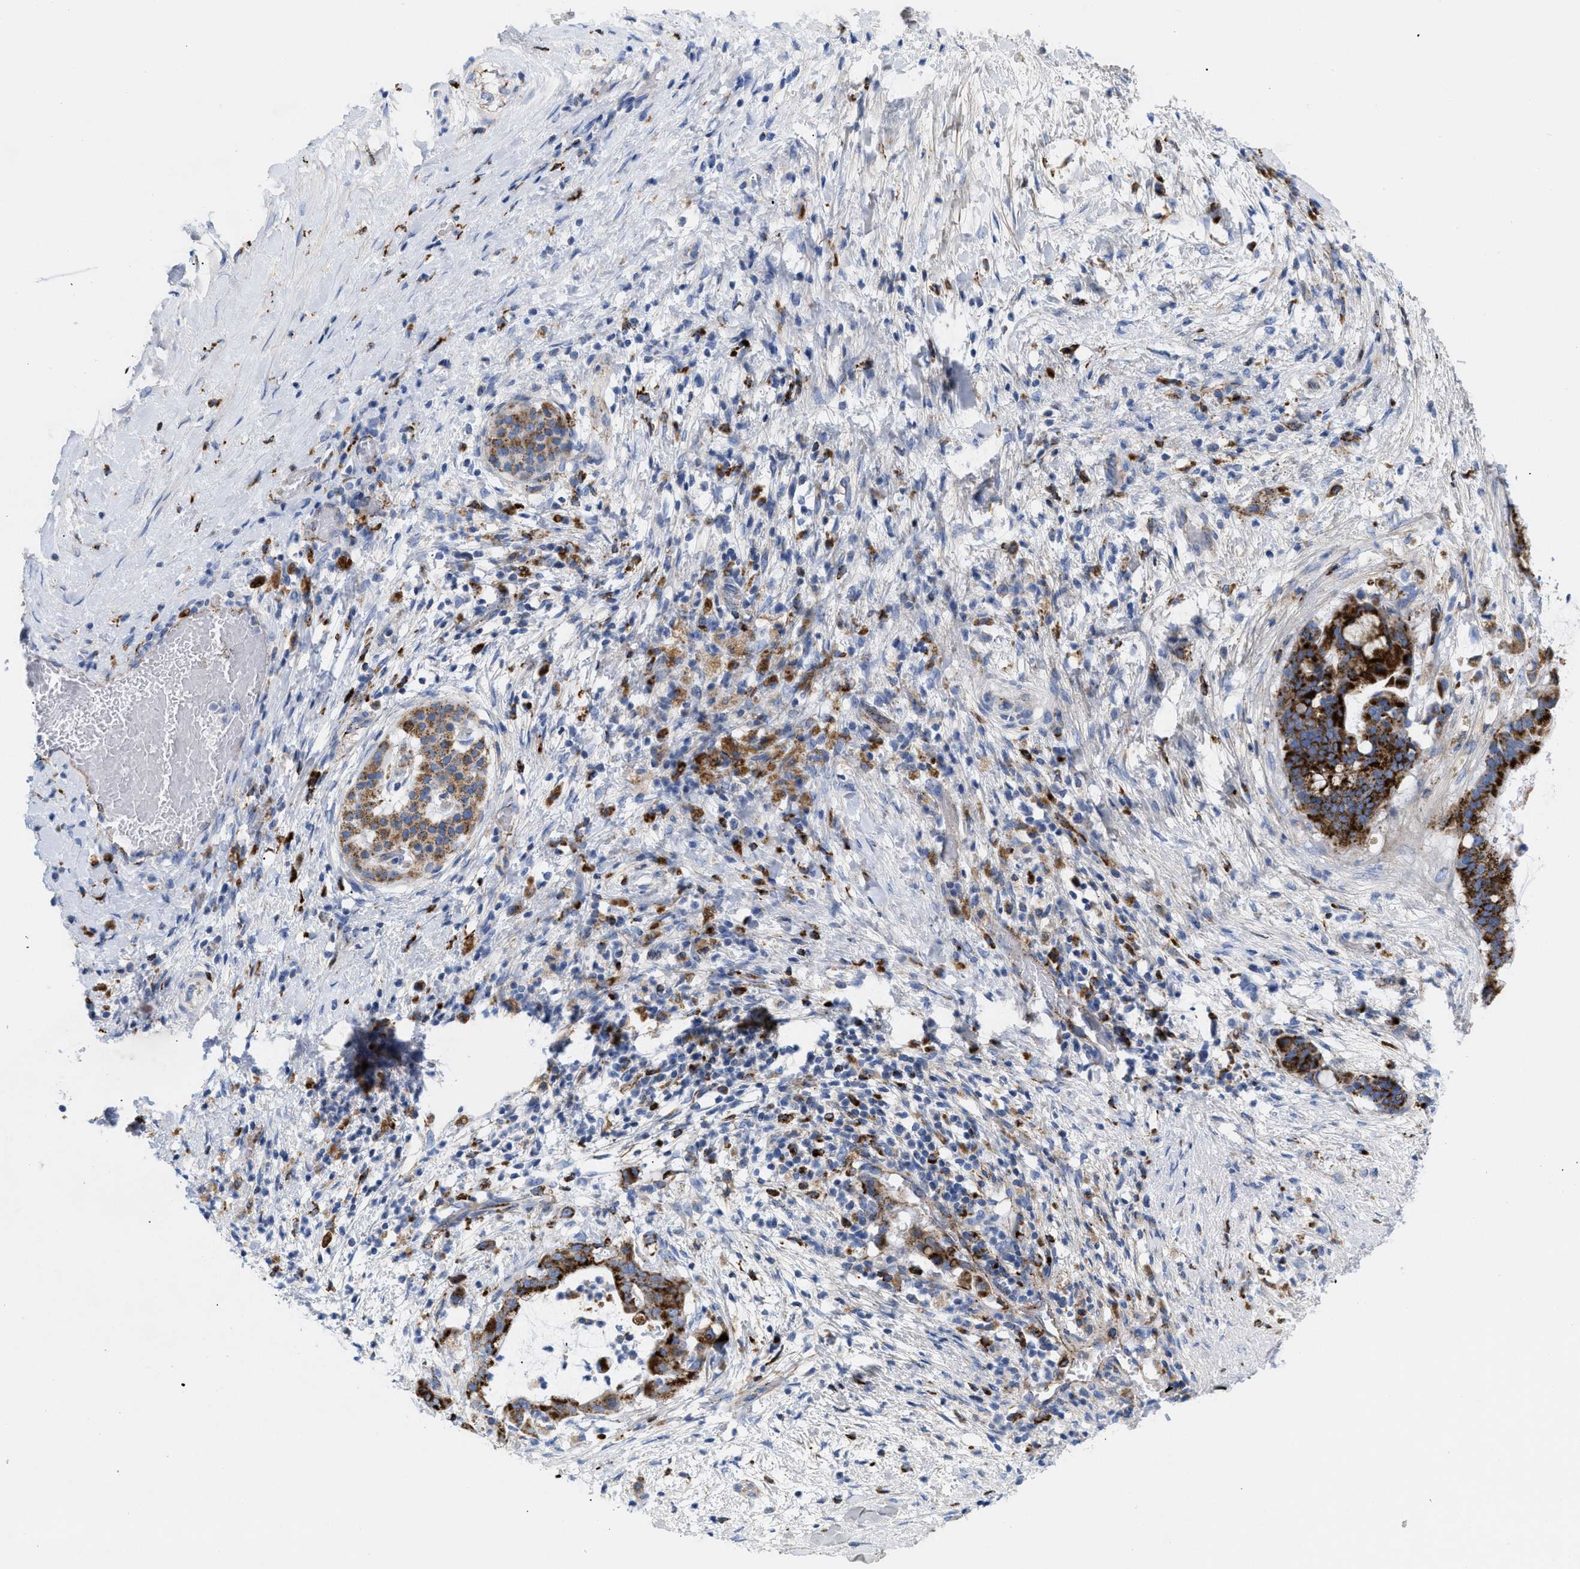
{"staining": {"intensity": "strong", "quantity": ">75%", "location": "cytoplasmic/membranous"}, "tissue": "pancreatic cancer", "cell_type": "Tumor cells", "image_type": "cancer", "snomed": [{"axis": "morphology", "description": "Adenocarcinoma, NOS"}, {"axis": "topography", "description": "Pancreas"}], "caption": "Pancreatic cancer stained with DAB (3,3'-diaminobenzidine) IHC shows high levels of strong cytoplasmic/membranous staining in approximately >75% of tumor cells. Immunohistochemistry stains the protein in brown and the nuclei are stained blue.", "gene": "DRAM2", "patient": {"sex": "male", "age": 41}}